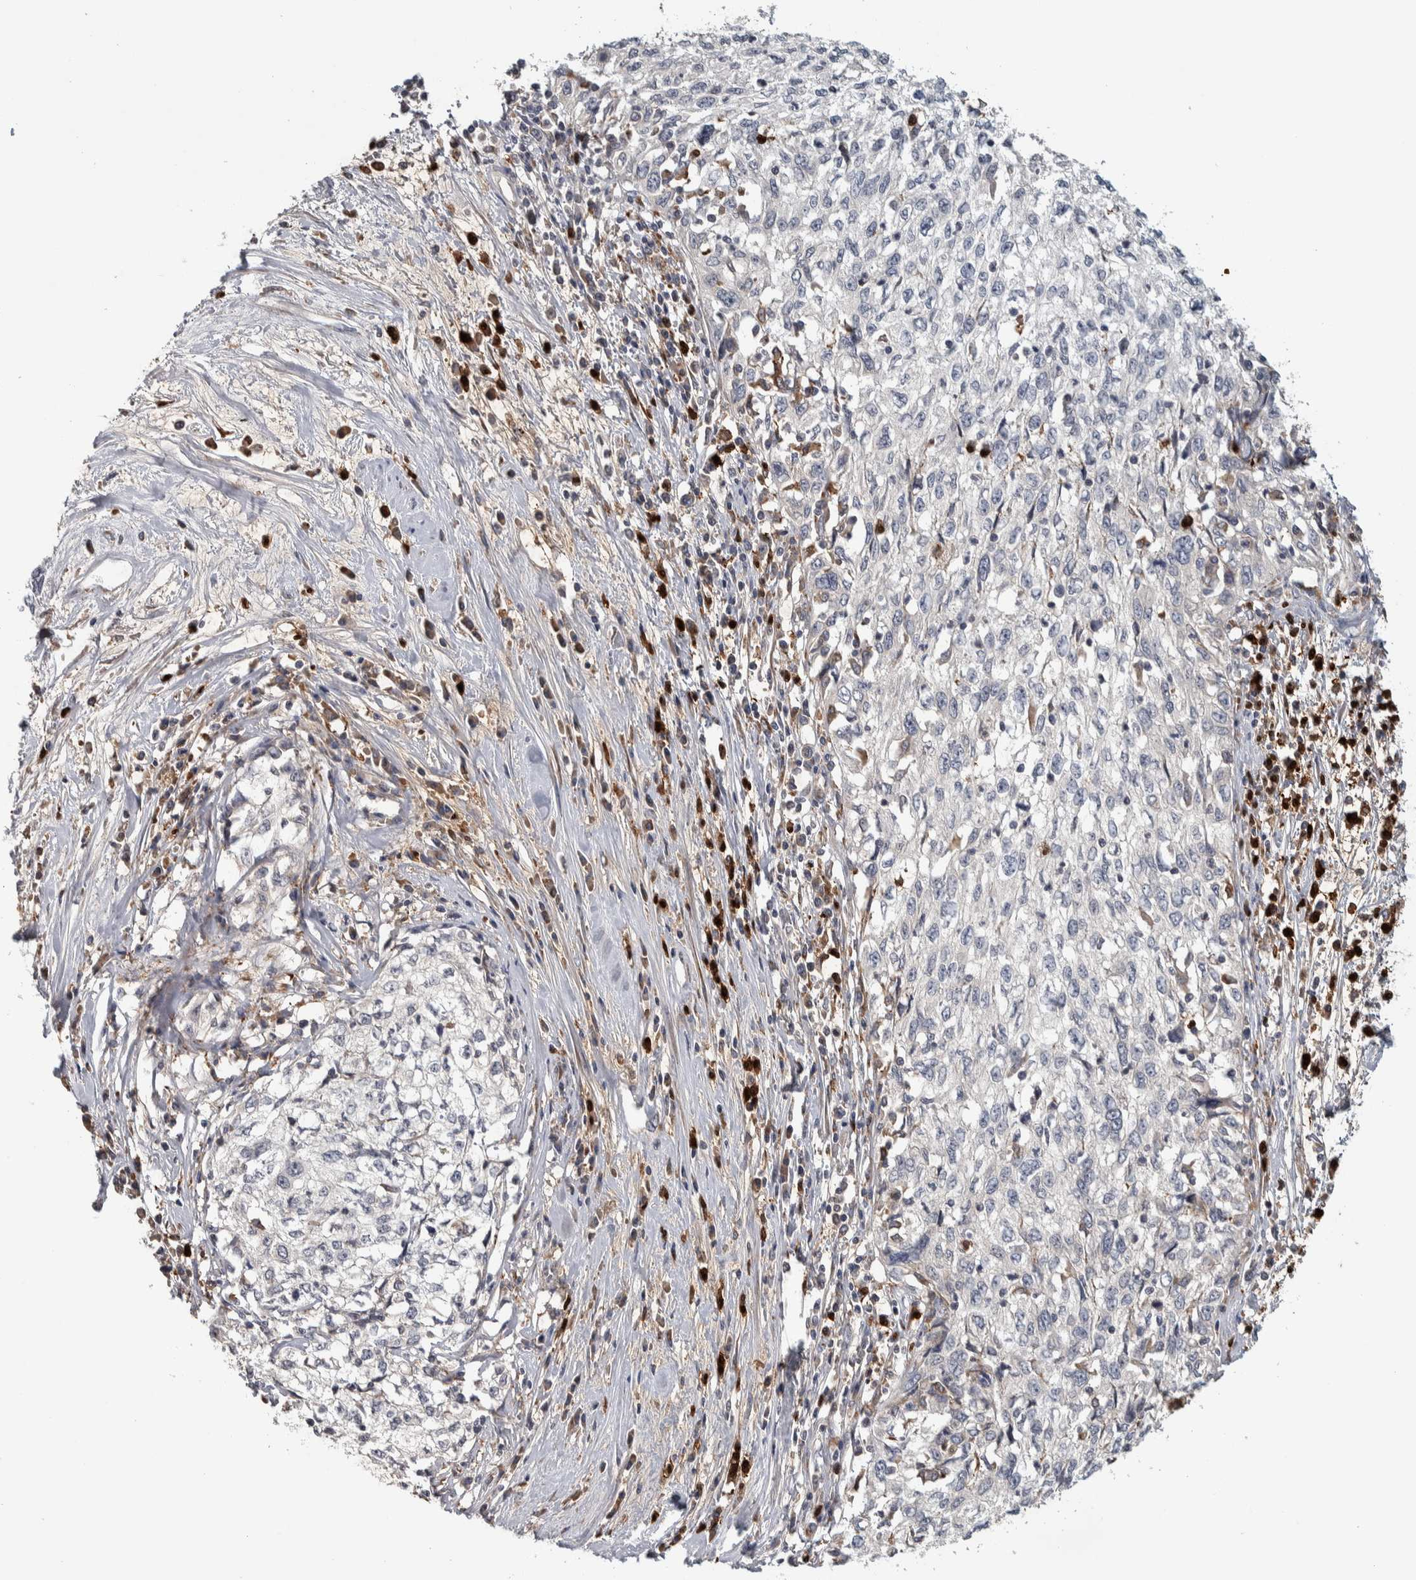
{"staining": {"intensity": "negative", "quantity": "none", "location": "none"}, "tissue": "cervical cancer", "cell_type": "Tumor cells", "image_type": "cancer", "snomed": [{"axis": "morphology", "description": "Squamous cell carcinoma, NOS"}, {"axis": "topography", "description": "Cervix"}], "caption": "Image shows no significant protein positivity in tumor cells of cervical cancer (squamous cell carcinoma).", "gene": "ADPRM", "patient": {"sex": "female", "age": 57}}